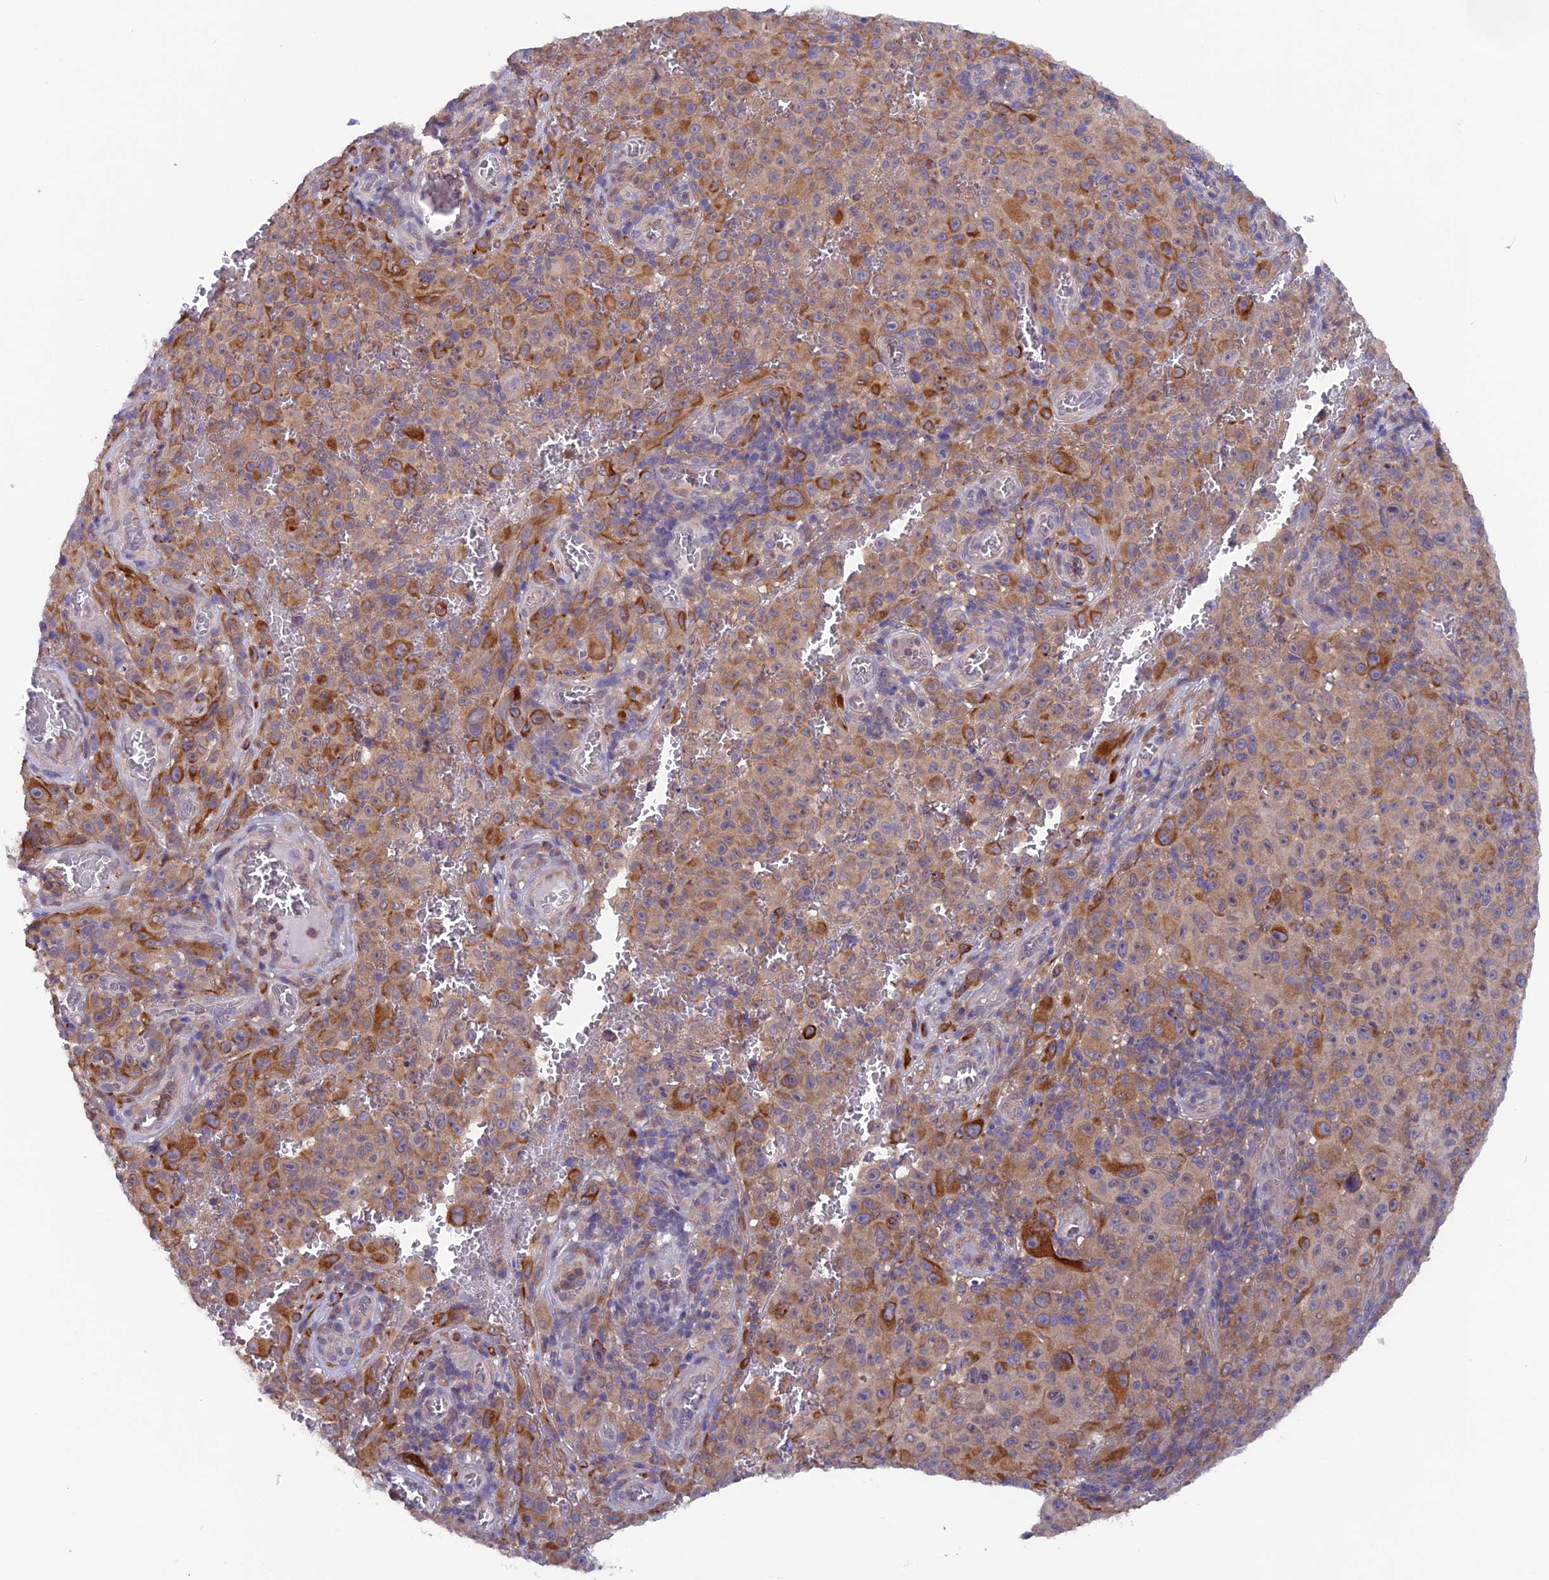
{"staining": {"intensity": "moderate", "quantity": ">75%", "location": "cytoplasmic/membranous"}, "tissue": "melanoma", "cell_type": "Tumor cells", "image_type": "cancer", "snomed": [{"axis": "morphology", "description": "Malignant melanoma, NOS"}, {"axis": "topography", "description": "Skin"}], "caption": "Tumor cells show medium levels of moderate cytoplasmic/membranous expression in about >75% of cells in human malignant melanoma.", "gene": "MAST2", "patient": {"sex": "female", "age": 82}}